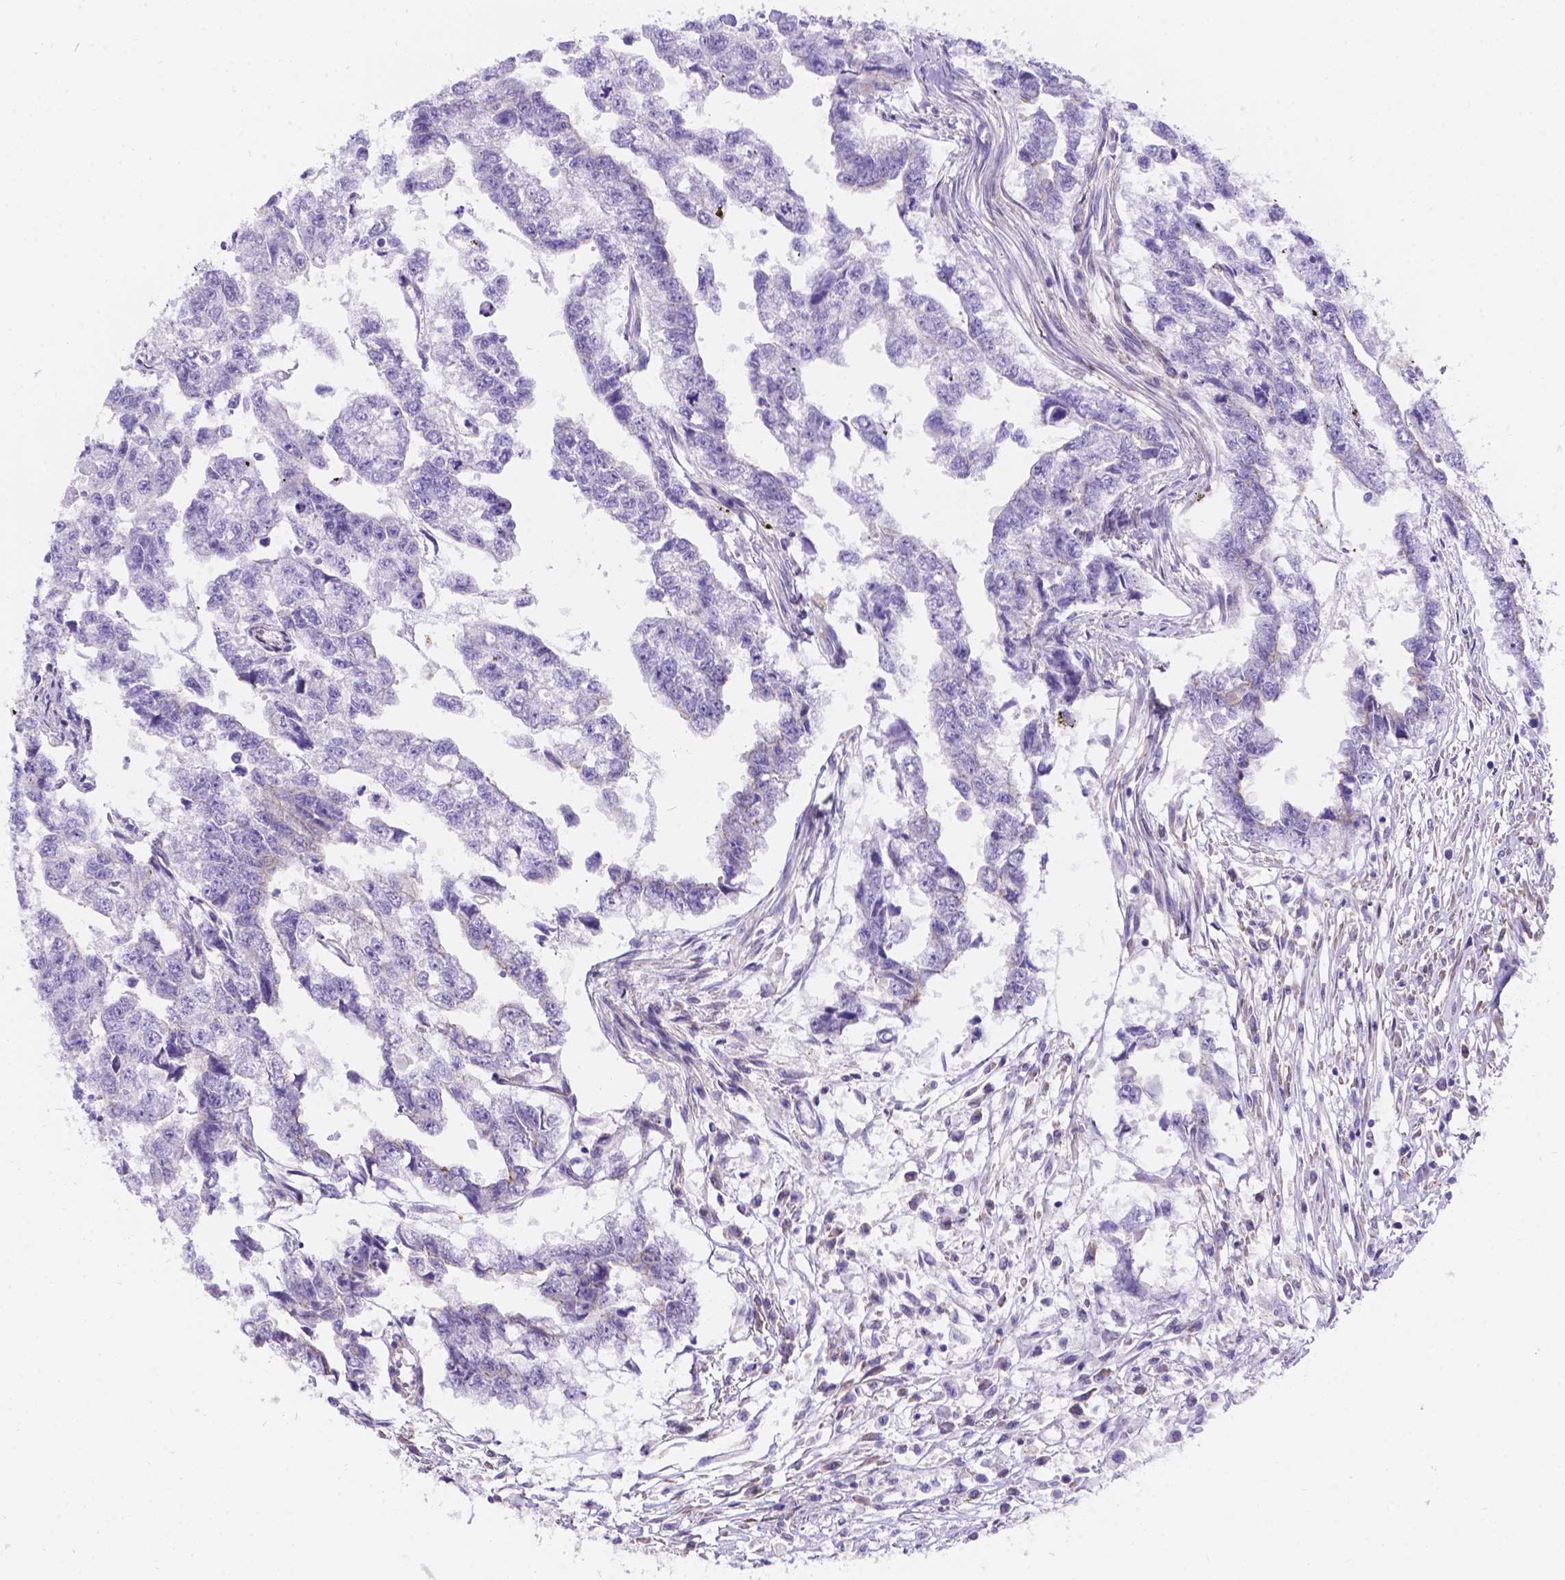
{"staining": {"intensity": "negative", "quantity": "none", "location": "none"}, "tissue": "testis cancer", "cell_type": "Tumor cells", "image_type": "cancer", "snomed": [{"axis": "morphology", "description": "Carcinoma, Embryonal, NOS"}, {"axis": "morphology", "description": "Teratoma, malignant, NOS"}, {"axis": "topography", "description": "Testis"}], "caption": "IHC of human testis cancer reveals no positivity in tumor cells.", "gene": "PALS1", "patient": {"sex": "male", "age": 44}}